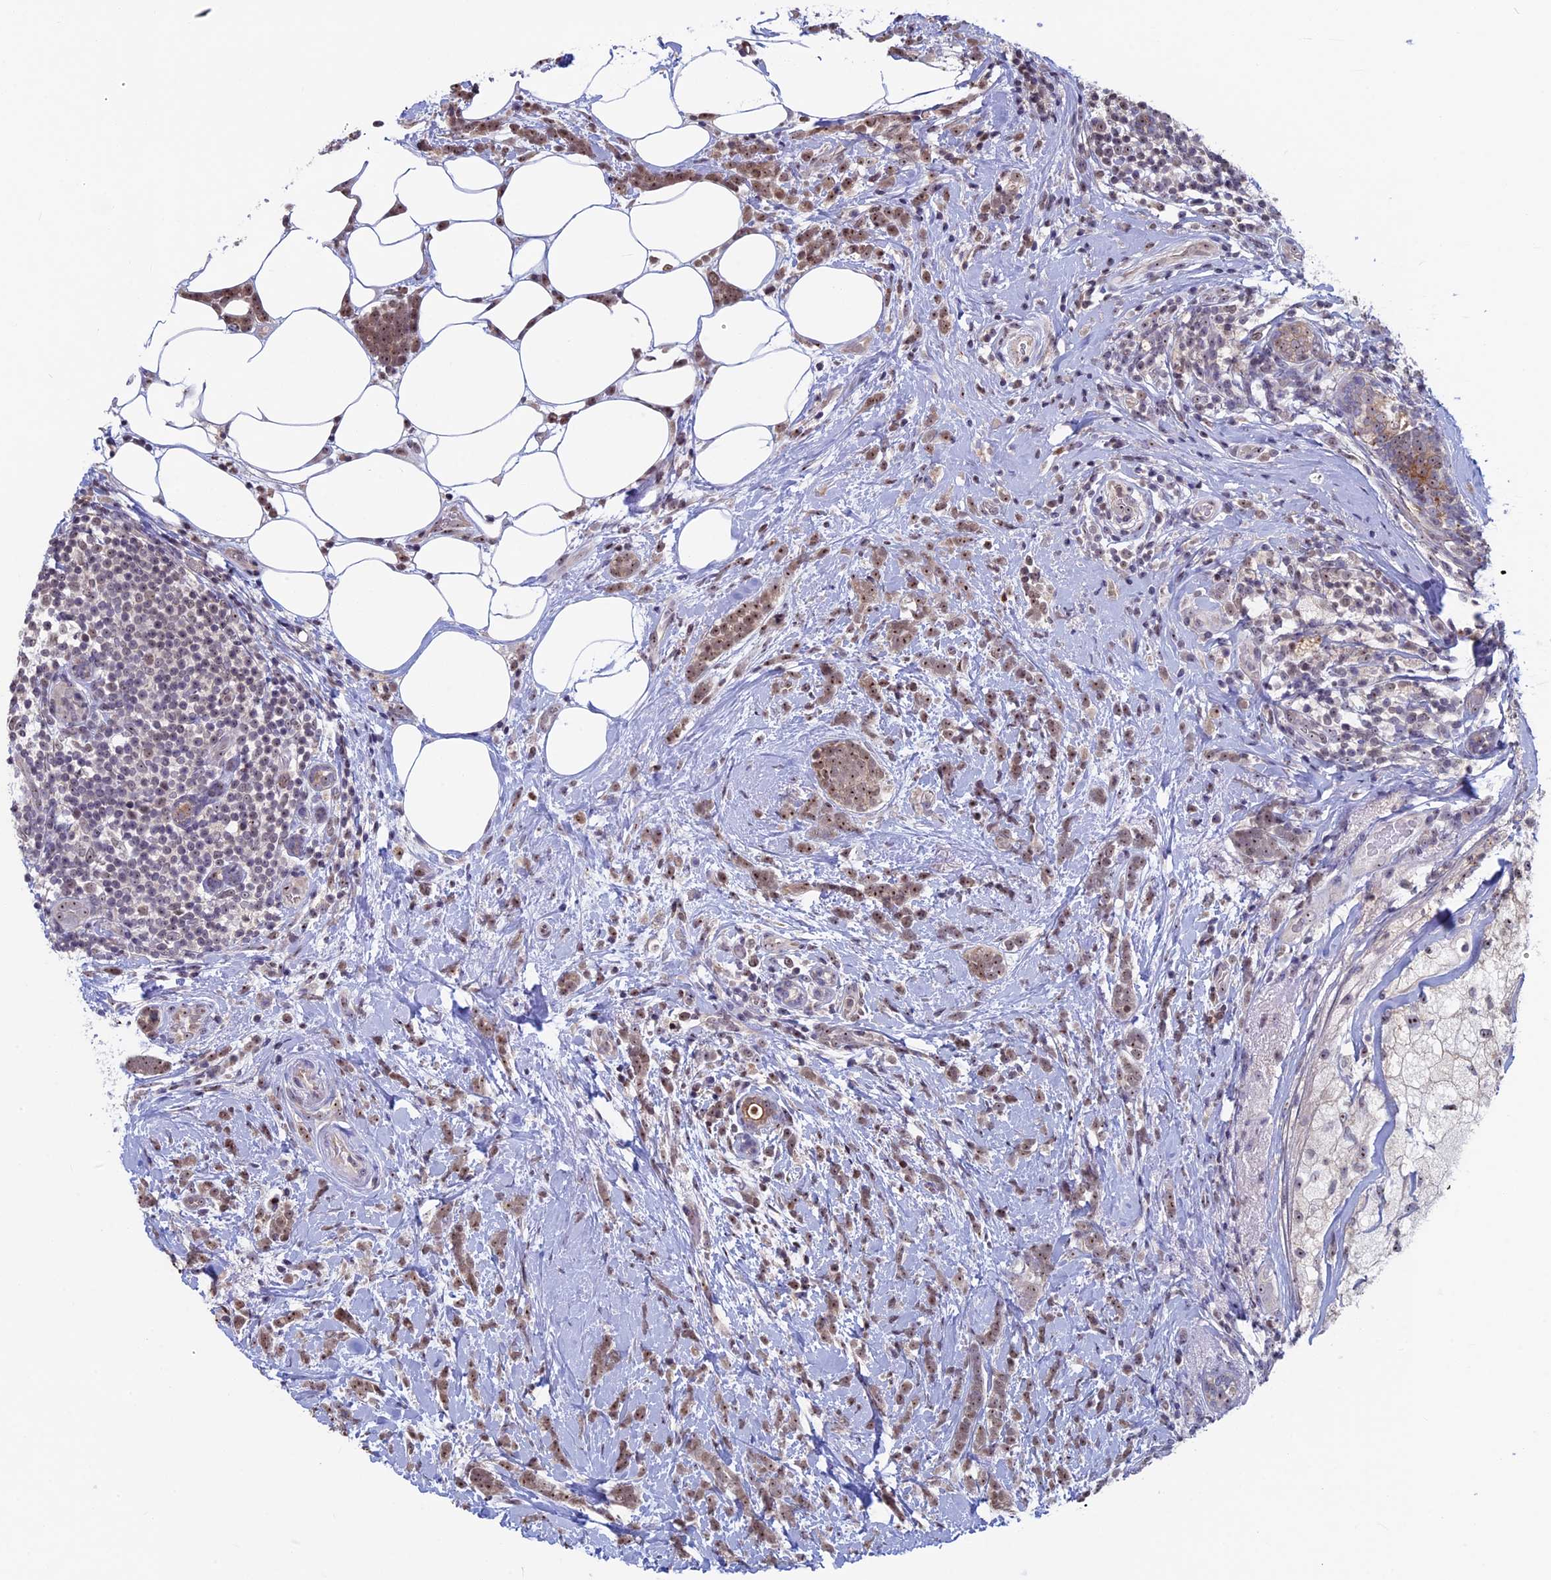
{"staining": {"intensity": "moderate", "quantity": ">75%", "location": "nuclear"}, "tissue": "breast cancer", "cell_type": "Tumor cells", "image_type": "cancer", "snomed": [{"axis": "morphology", "description": "Lobular carcinoma"}, {"axis": "topography", "description": "Breast"}], "caption": "Lobular carcinoma (breast) stained with immunohistochemistry demonstrates moderate nuclear staining in about >75% of tumor cells. (IHC, brightfield microscopy, high magnification).", "gene": "SPIRE1", "patient": {"sex": "female", "age": 58}}